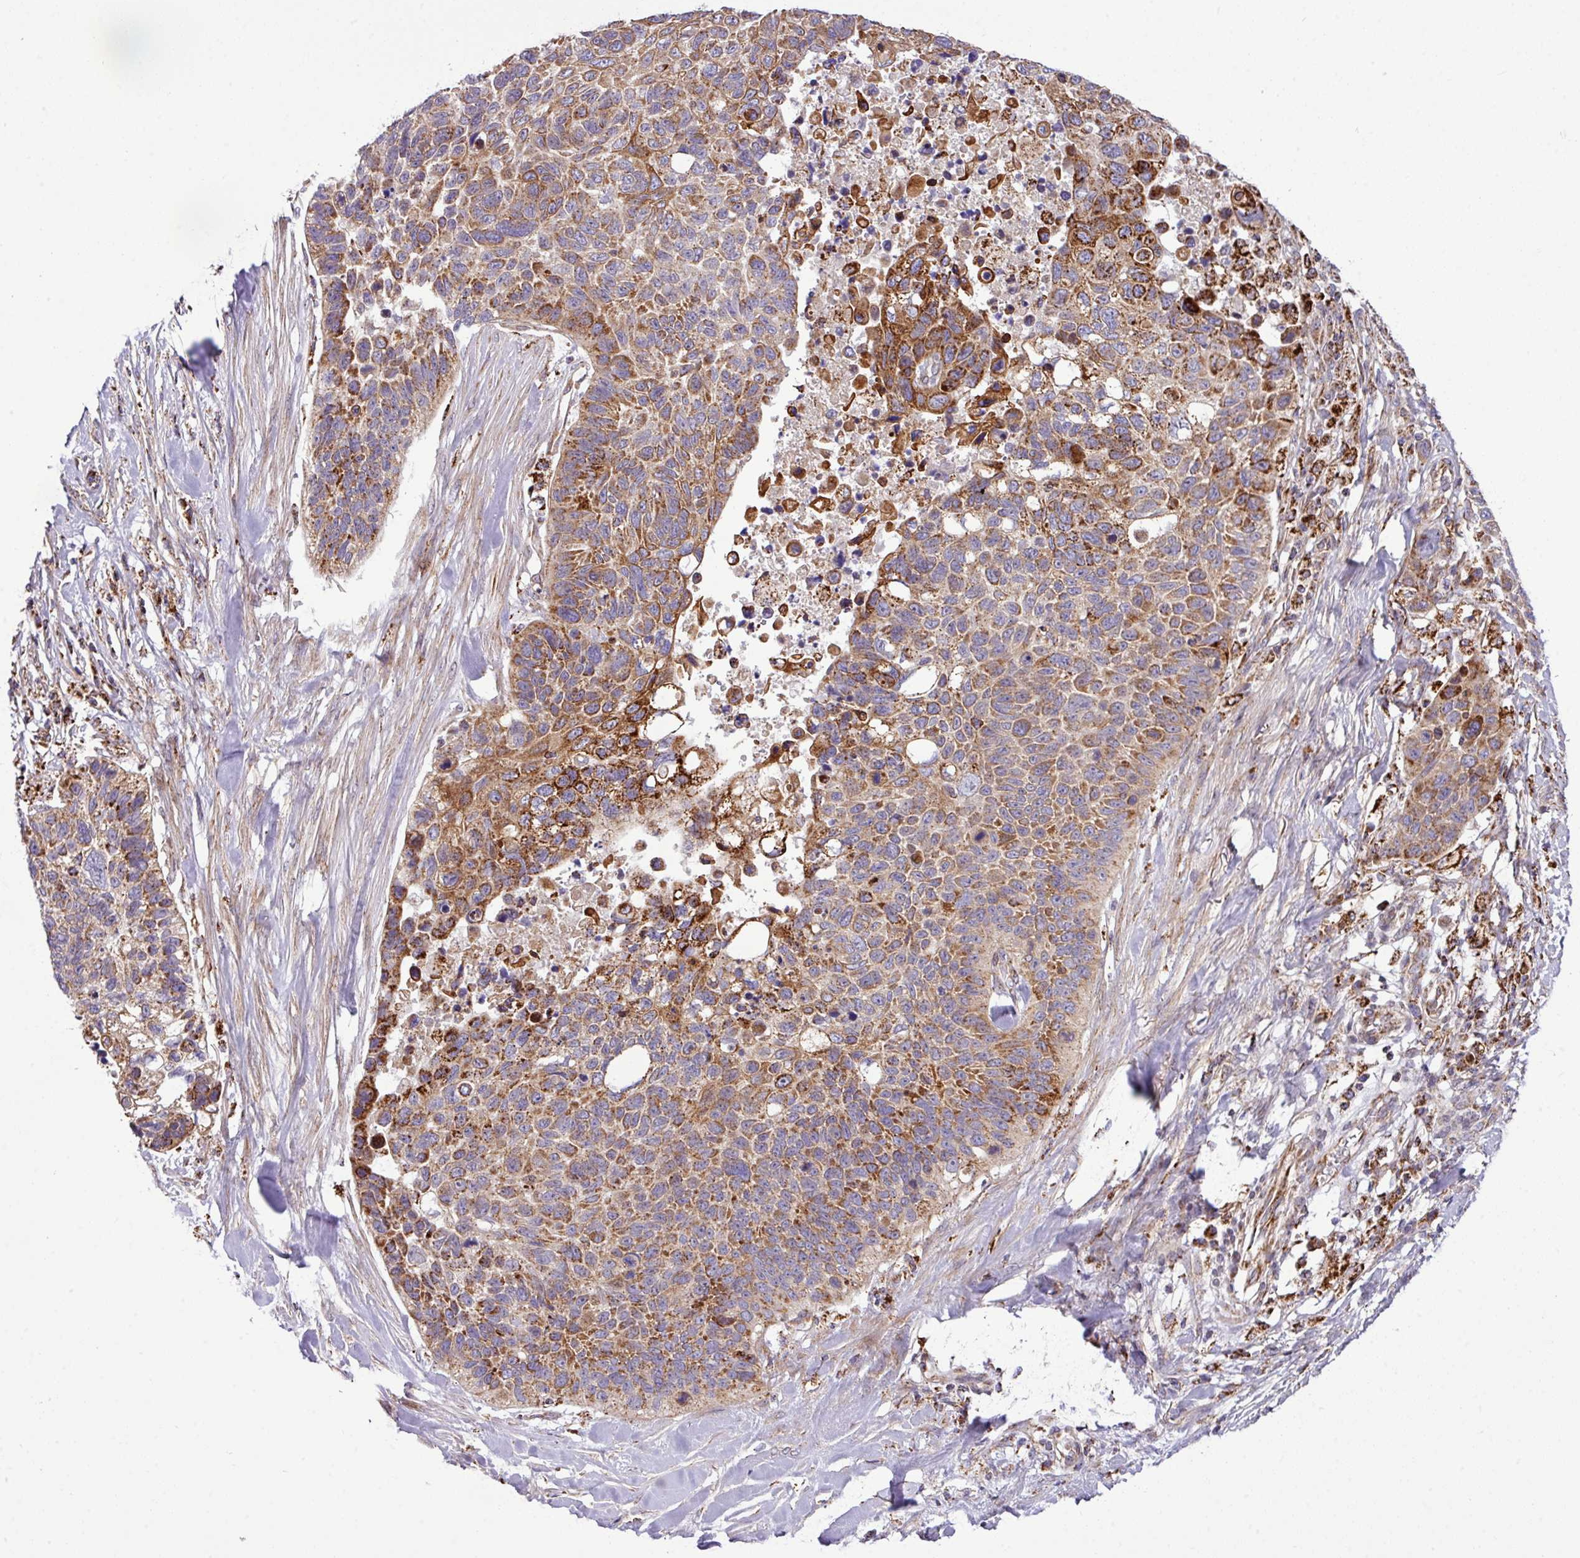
{"staining": {"intensity": "moderate", "quantity": ">75%", "location": "cytoplasmic/membranous"}, "tissue": "lung cancer", "cell_type": "Tumor cells", "image_type": "cancer", "snomed": [{"axis": "morphology", "description": "Squamous cell carcinoma, NOS"}, {"axis": "topography", "description": "Lung"}], "caption": "Lung cancer stained for a protein exhibits moderate cytoplasmic/membranous positivity in tumor cells.", "gene": "ZNF569", "patient": {"sex": "male", "age": 62}}